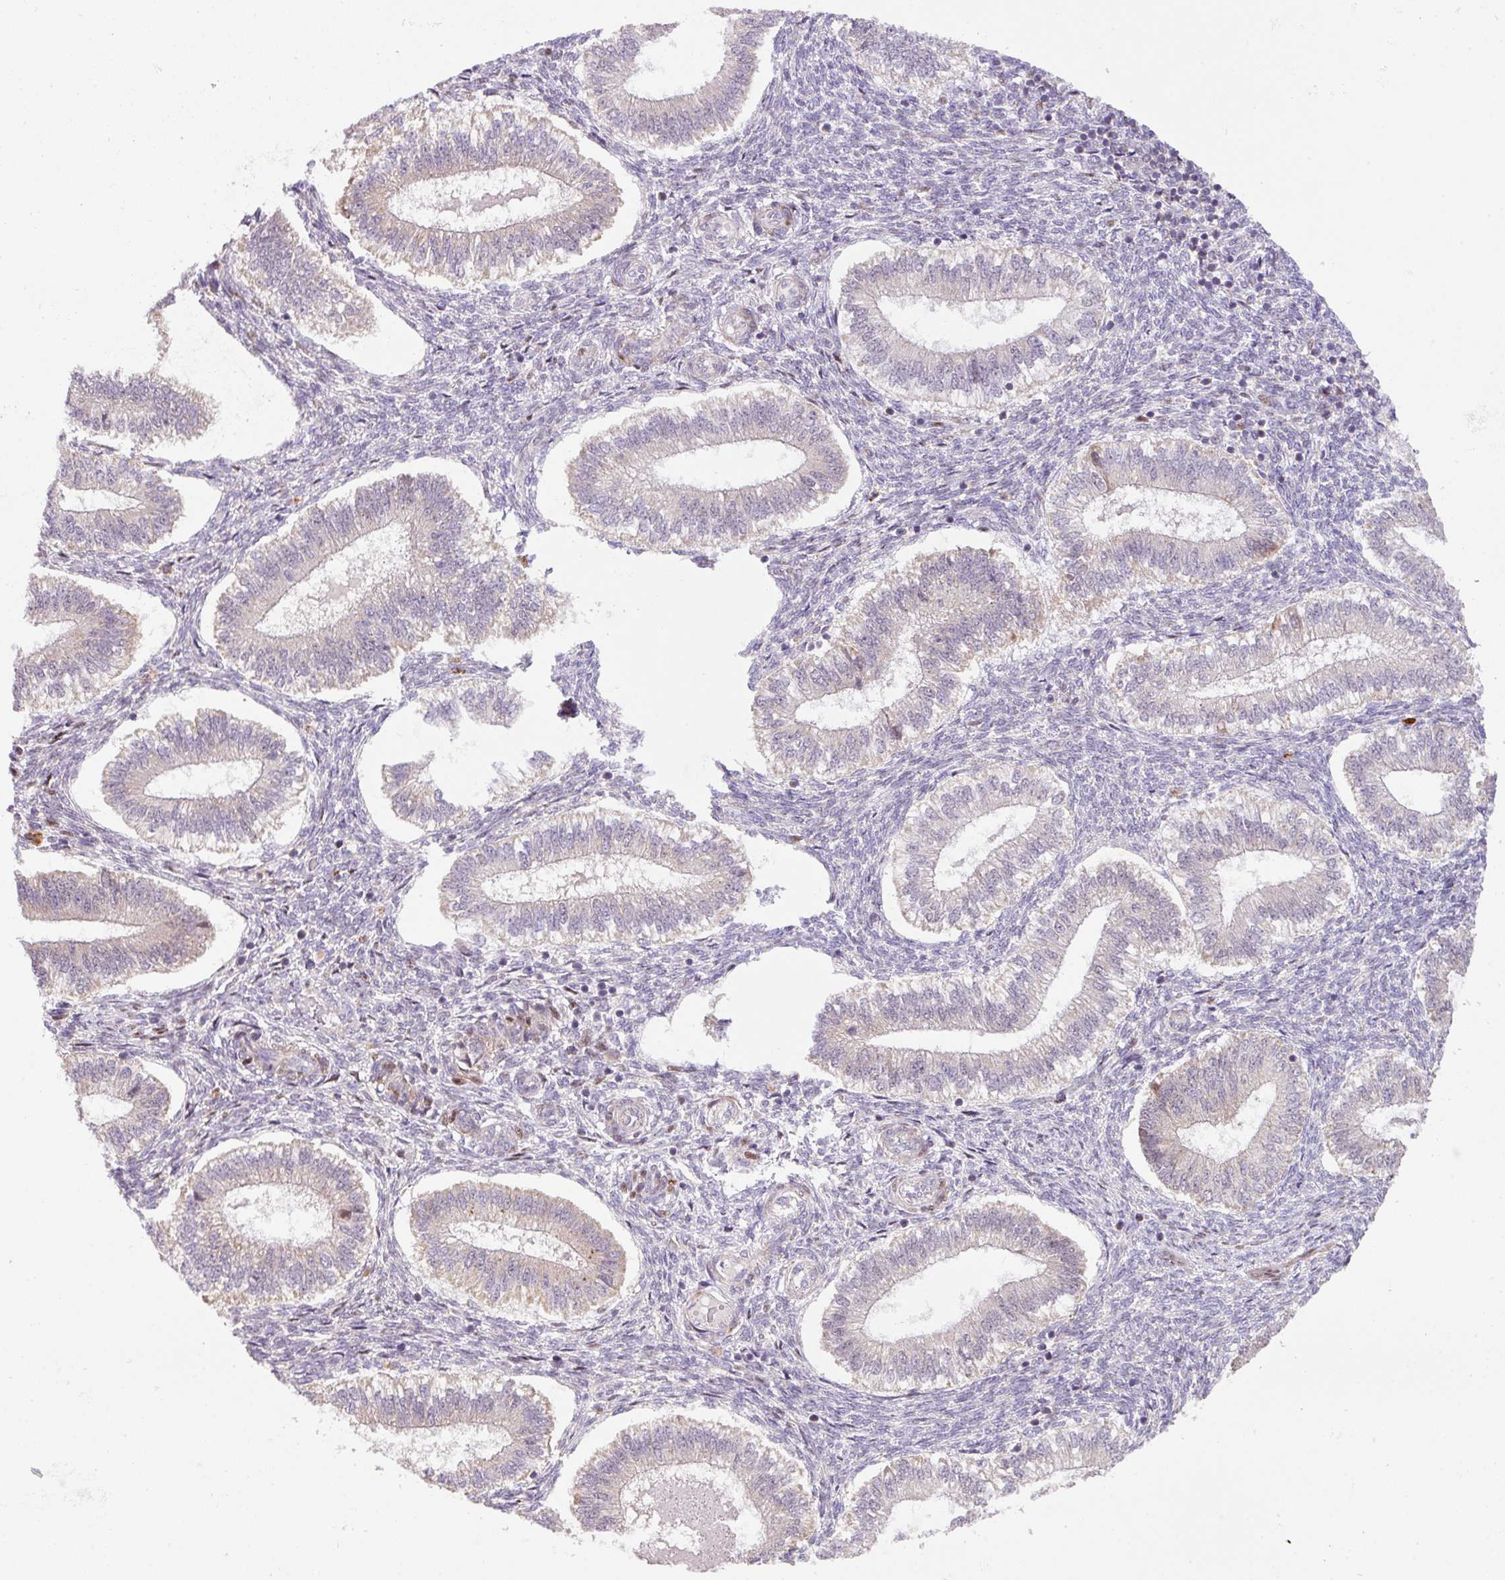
{"staining": {"intensity": "moderate", "quantity": "<25%", "location": "cytoplasmic/membranous"}, "tissue": "endometrium", "cell_type": "Cells in endometrial stroma", "image_type": "normal", "snomed": [{"axis": "morphology", "description": "Normal tissue, NOS"}, {"axis": "topography", "description": "Endometrium"}], "caption": "This image reveals benign endometrium stained with immunohistochemistry (IHC) to label a protein in brown. The cytoplasmic/membranous of cells in endometrial stroma show moderate positivity for the protein. Nuclei are counter-stained blue.", "gene": "ENSG00000269547", "patient": {"sex": "female", "age": 25}}